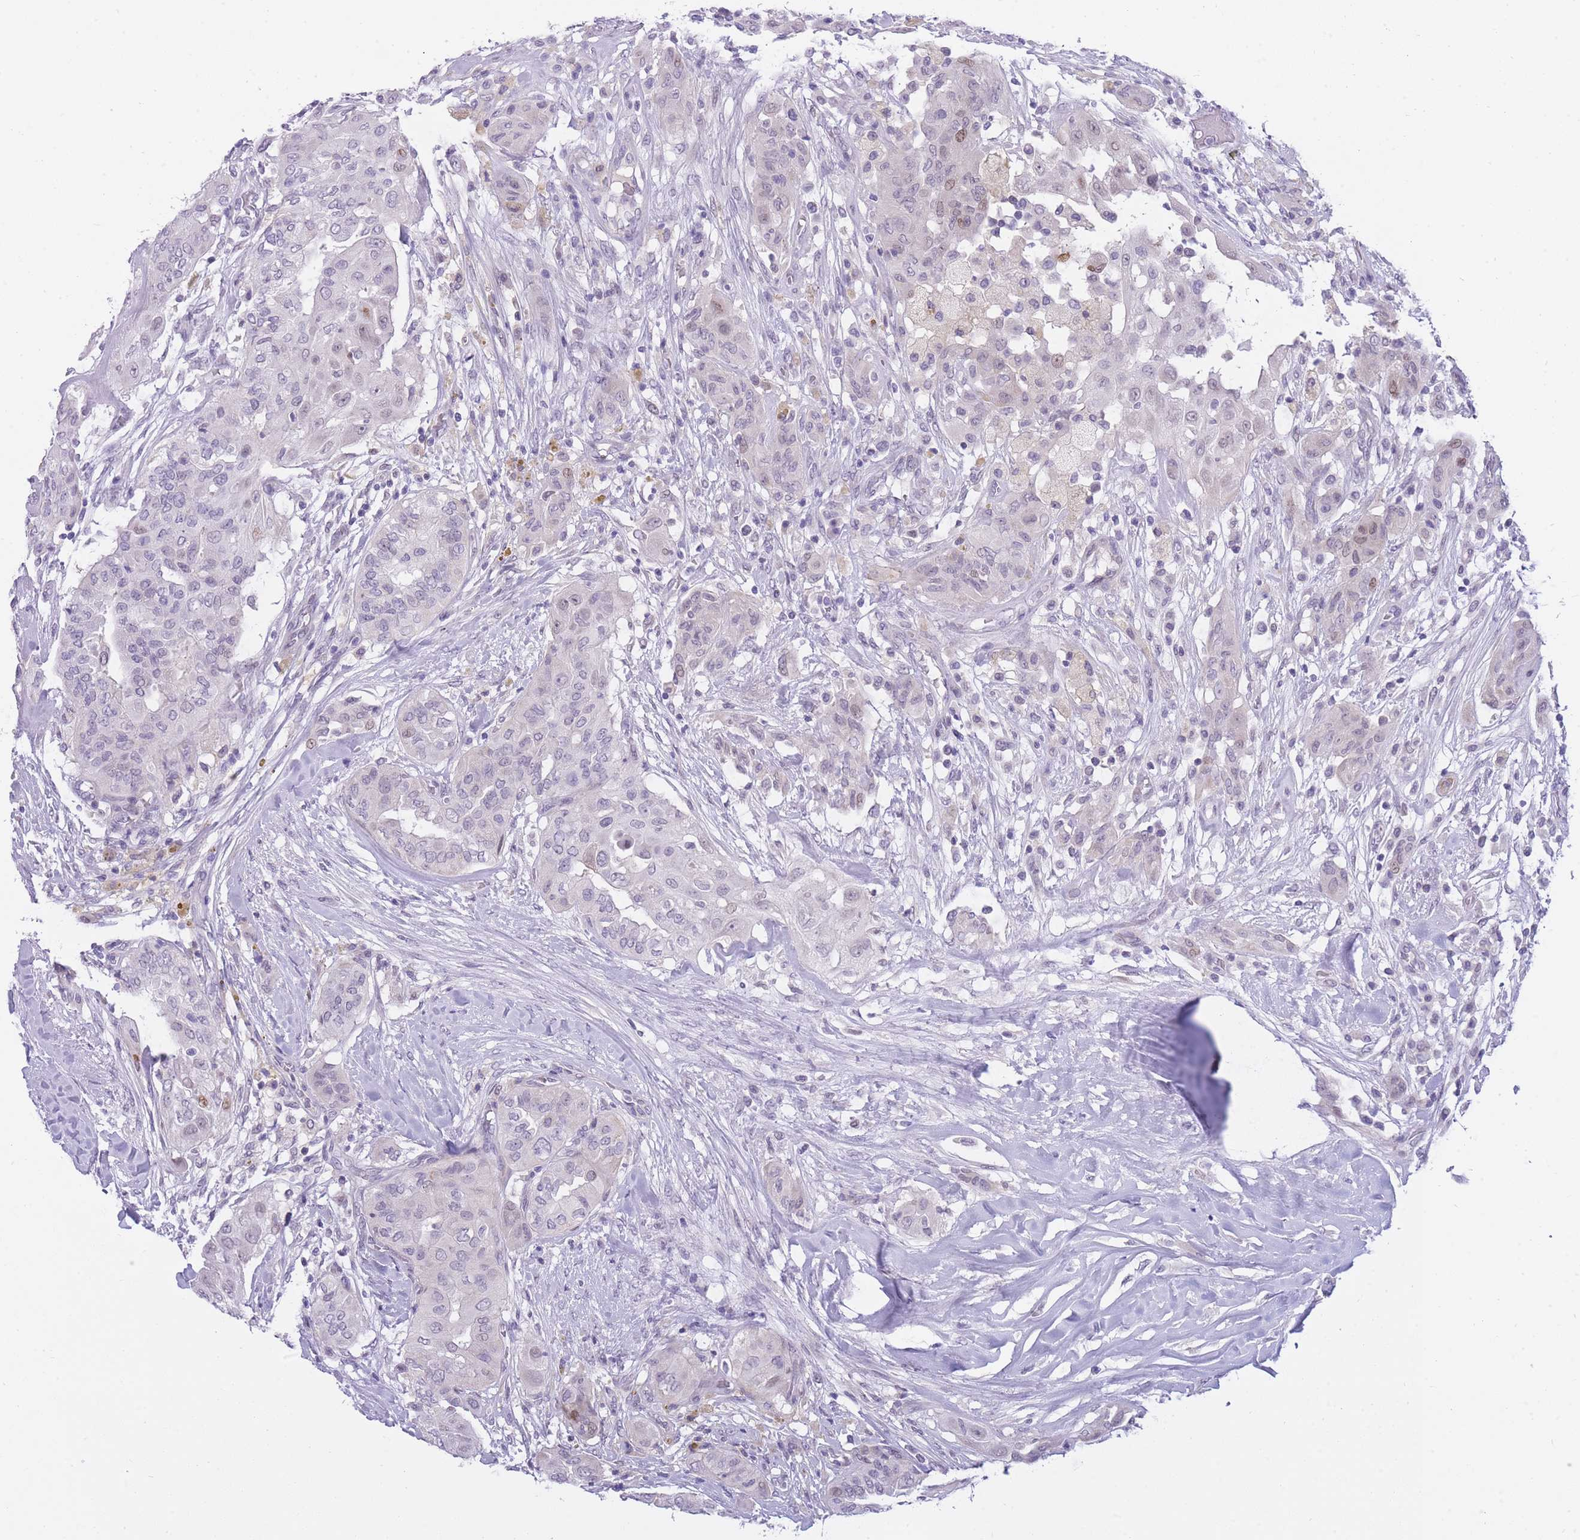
{"staining": {"intensity": "weak", "quantity": "<25%", "location": "nuclear"}, "tissue": "thyroid cancer", "cell_type": "Tumor cells", "image_type": "cancer", "snomed": [{"axis": "morphology", "description": "Papillary adenocarcinoma, NOS"}, {"axis": "topography", "description": "Thyroid gland"}], "caption": "High power microscopy image of an immunohistochemistry histopathology image of thyroid papillary adenocarcinoma, revealing no significant positivity in tumor cells.", "gene": "PRR23B", "patient": {"sex": "female", "age": 59}}